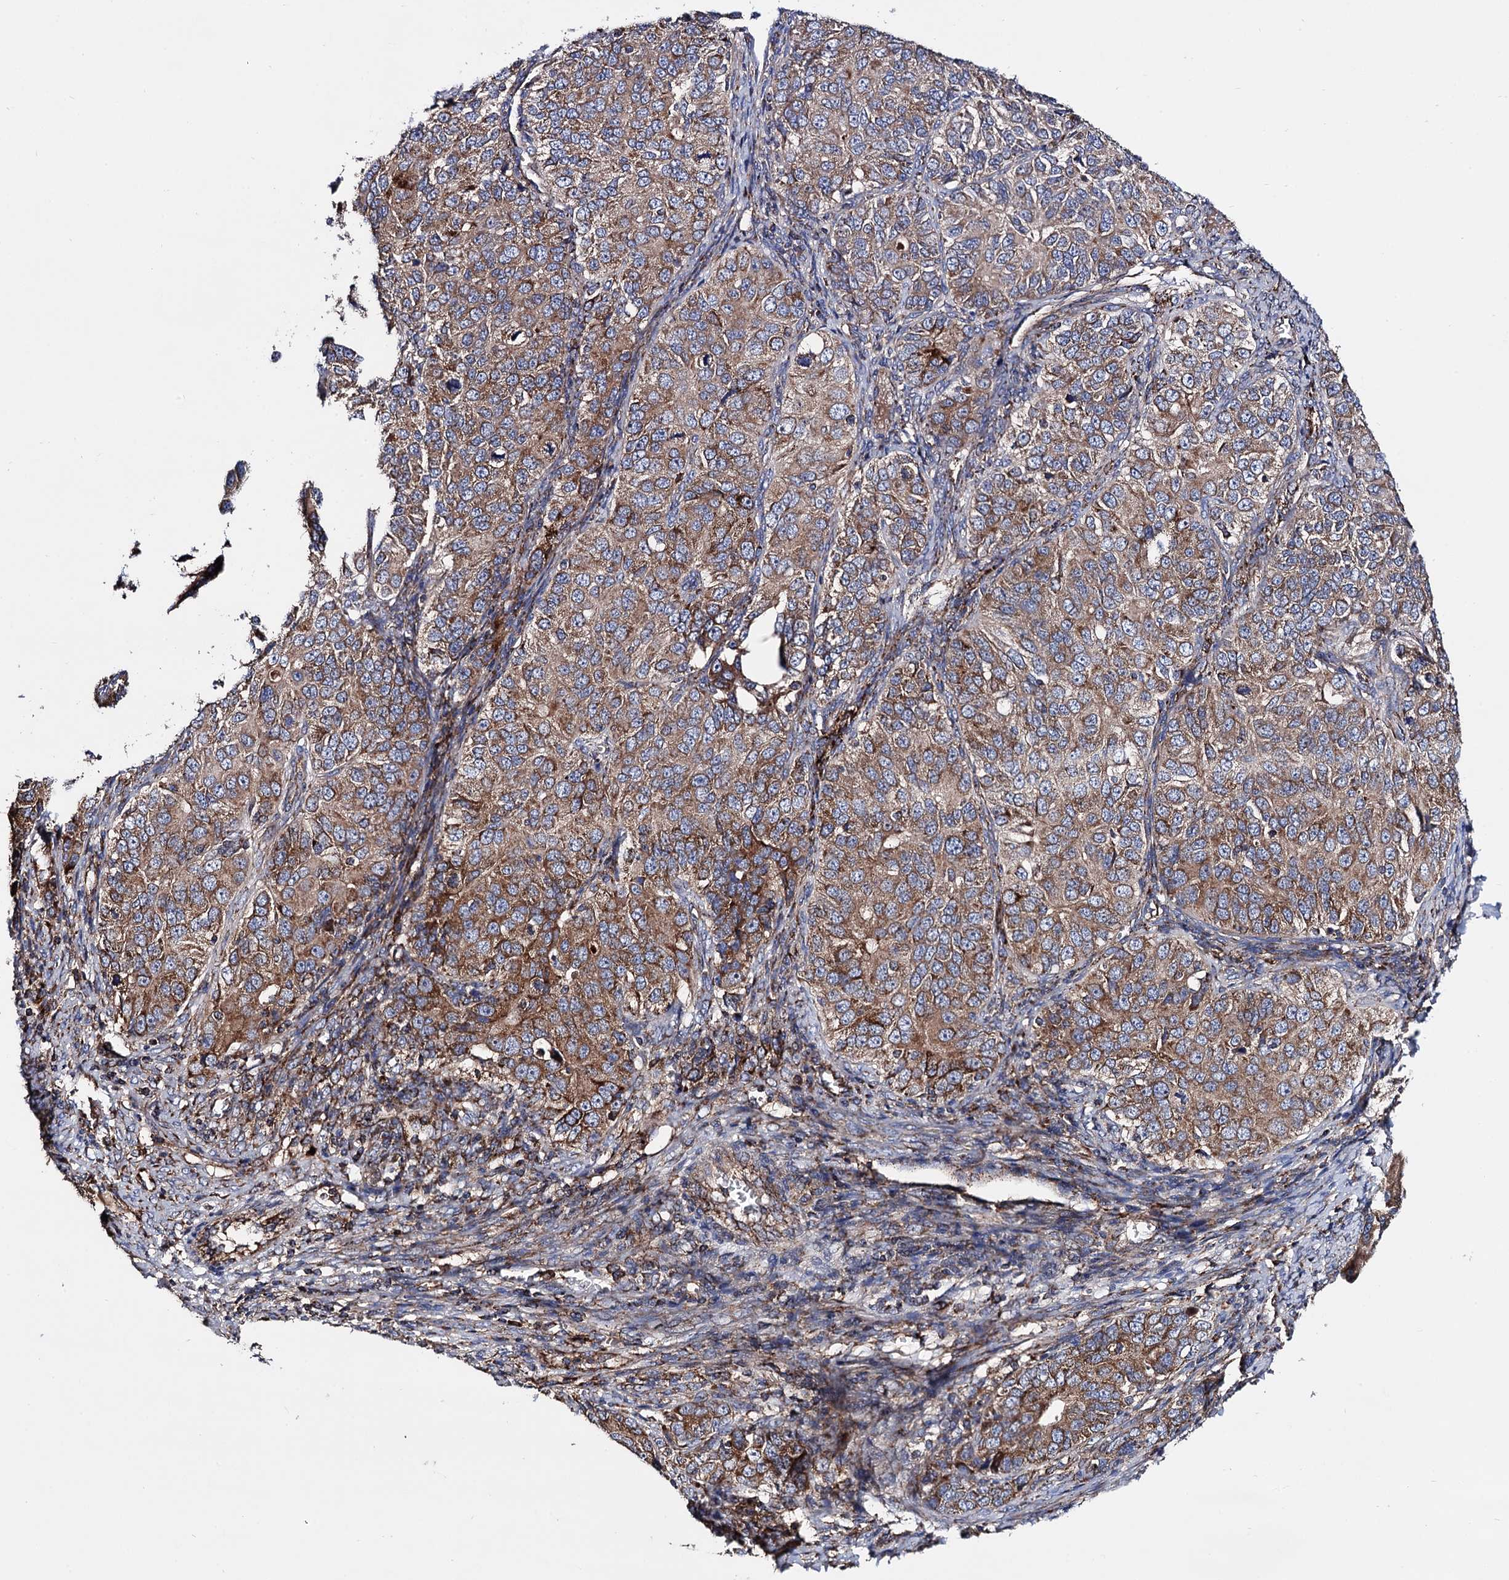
{"staining": {"intensity": "moderate", "quantity": ">75%", "location": "cytoplasmic/membranous"}, "tissue": "ovarian cancer", "cell_type": "Tumor cells", "image_type": "cancer", "snomed": [{"axis": "morphology", "description": "Carcinoma, endometroid"}, {"axis": "topography", "description": "Ovary"}], "caption": "Endometroid carcinoma (ovarian) stained with a protein marker displays moderate staining in tumor cells.", "gene": "IQCH", "patient": {"sex": "female", "age": 51}}